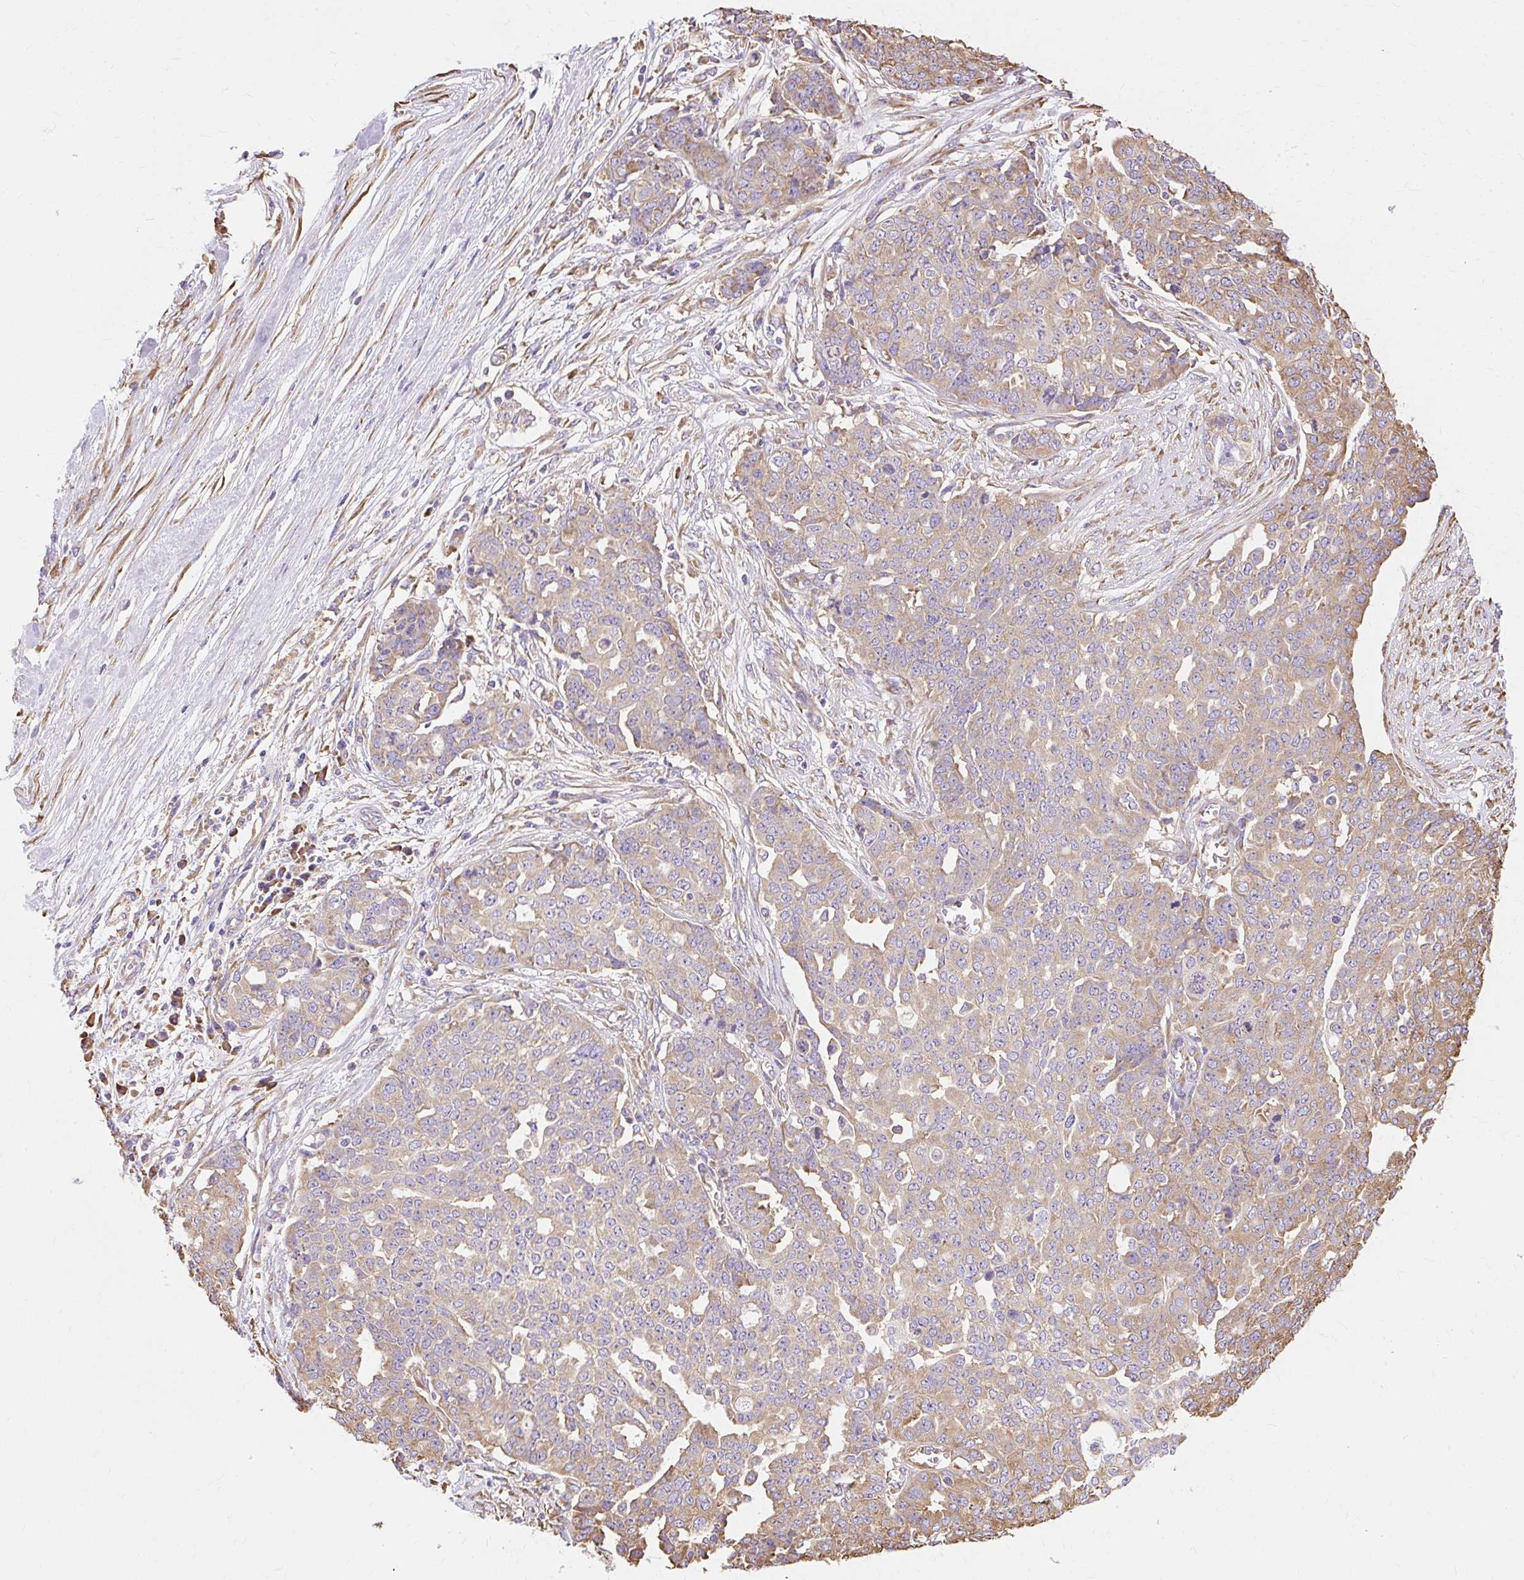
{"staining": {"intensity": "weak", "quantity": ">75%", "location": "cytoplasmic/membranous"}, "tissue": "ovarian cancer", "cell_type": "Tumor cells", "image_type": "cancer", "snomed": [{"axis": "morphology", "description": "Cystadenocarcinoma, serous, NOS"}, {"axis": "topography", "description": "Soft tissue"}, {"axis": "topography", "description": "Ovary"}], "caption": "A high-resolution histopathology image shows immunohistochemistry staining of serous cystadenocarcinoma (ovarian), which demonstrates weak cytoplasmic/membranous staining in about >75% of tumor cells.", "gene": "RPS17", "patient": {"sex": "female", "age": 57}}